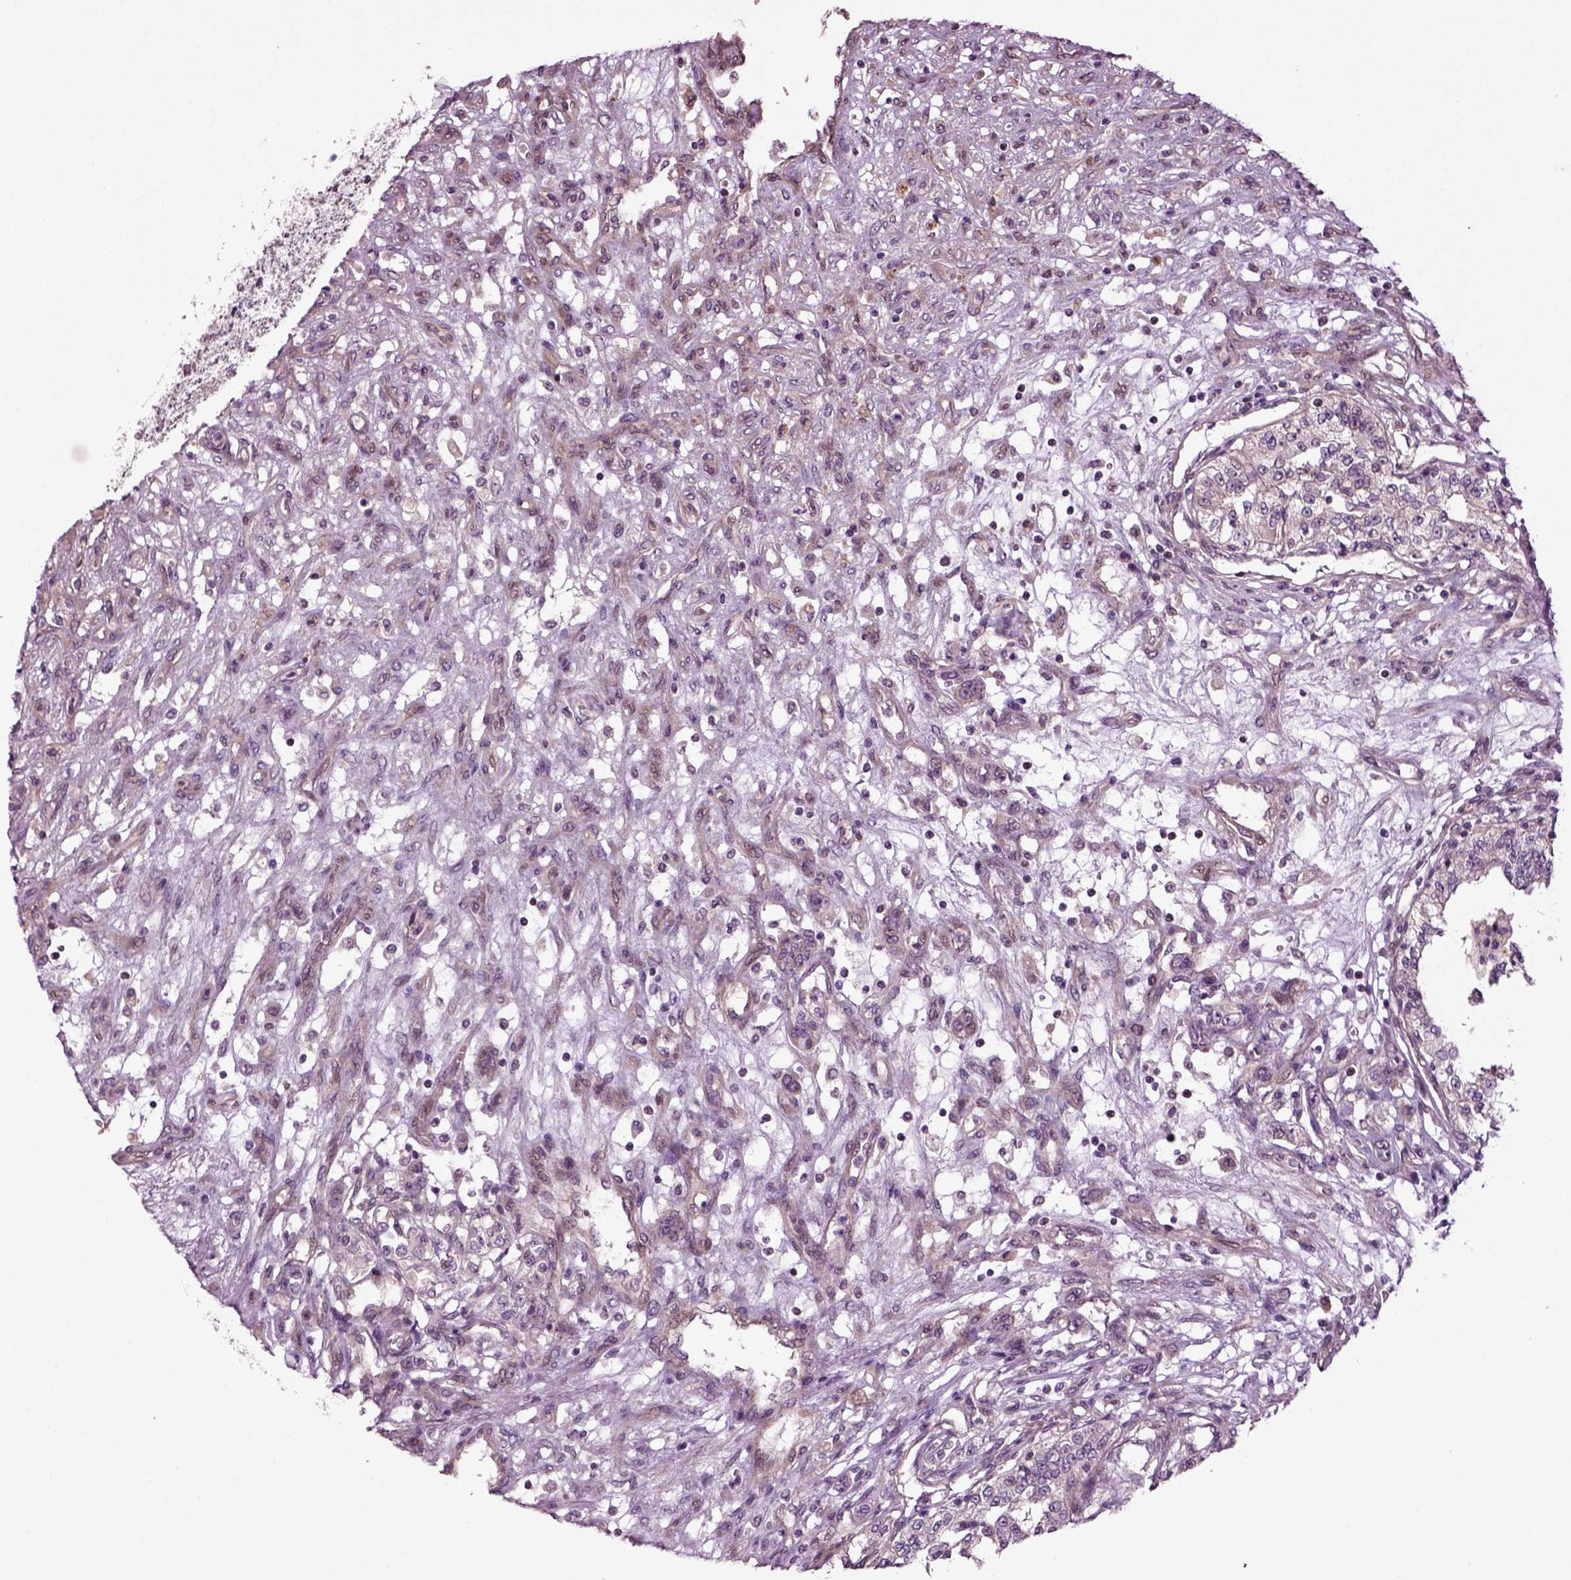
{"staining": {"intensity": "negative", "quantity": "none", "location": "none"}, "tissue": "renal cancer", "cell_type": "Tumor cells", "image_type": "cancer", "snomed": [{"axis": "morphology", "description": "Adenocarcinoma, NOS"}, {"axis": "topography", "description": "Kidney"}], "caption": "This is an IHC histopathology image of renal adenocarcinoma. There is no expression in tumor cells.", "gene": "HAGHL", "patient": {"sex": "female", "age": 63}}